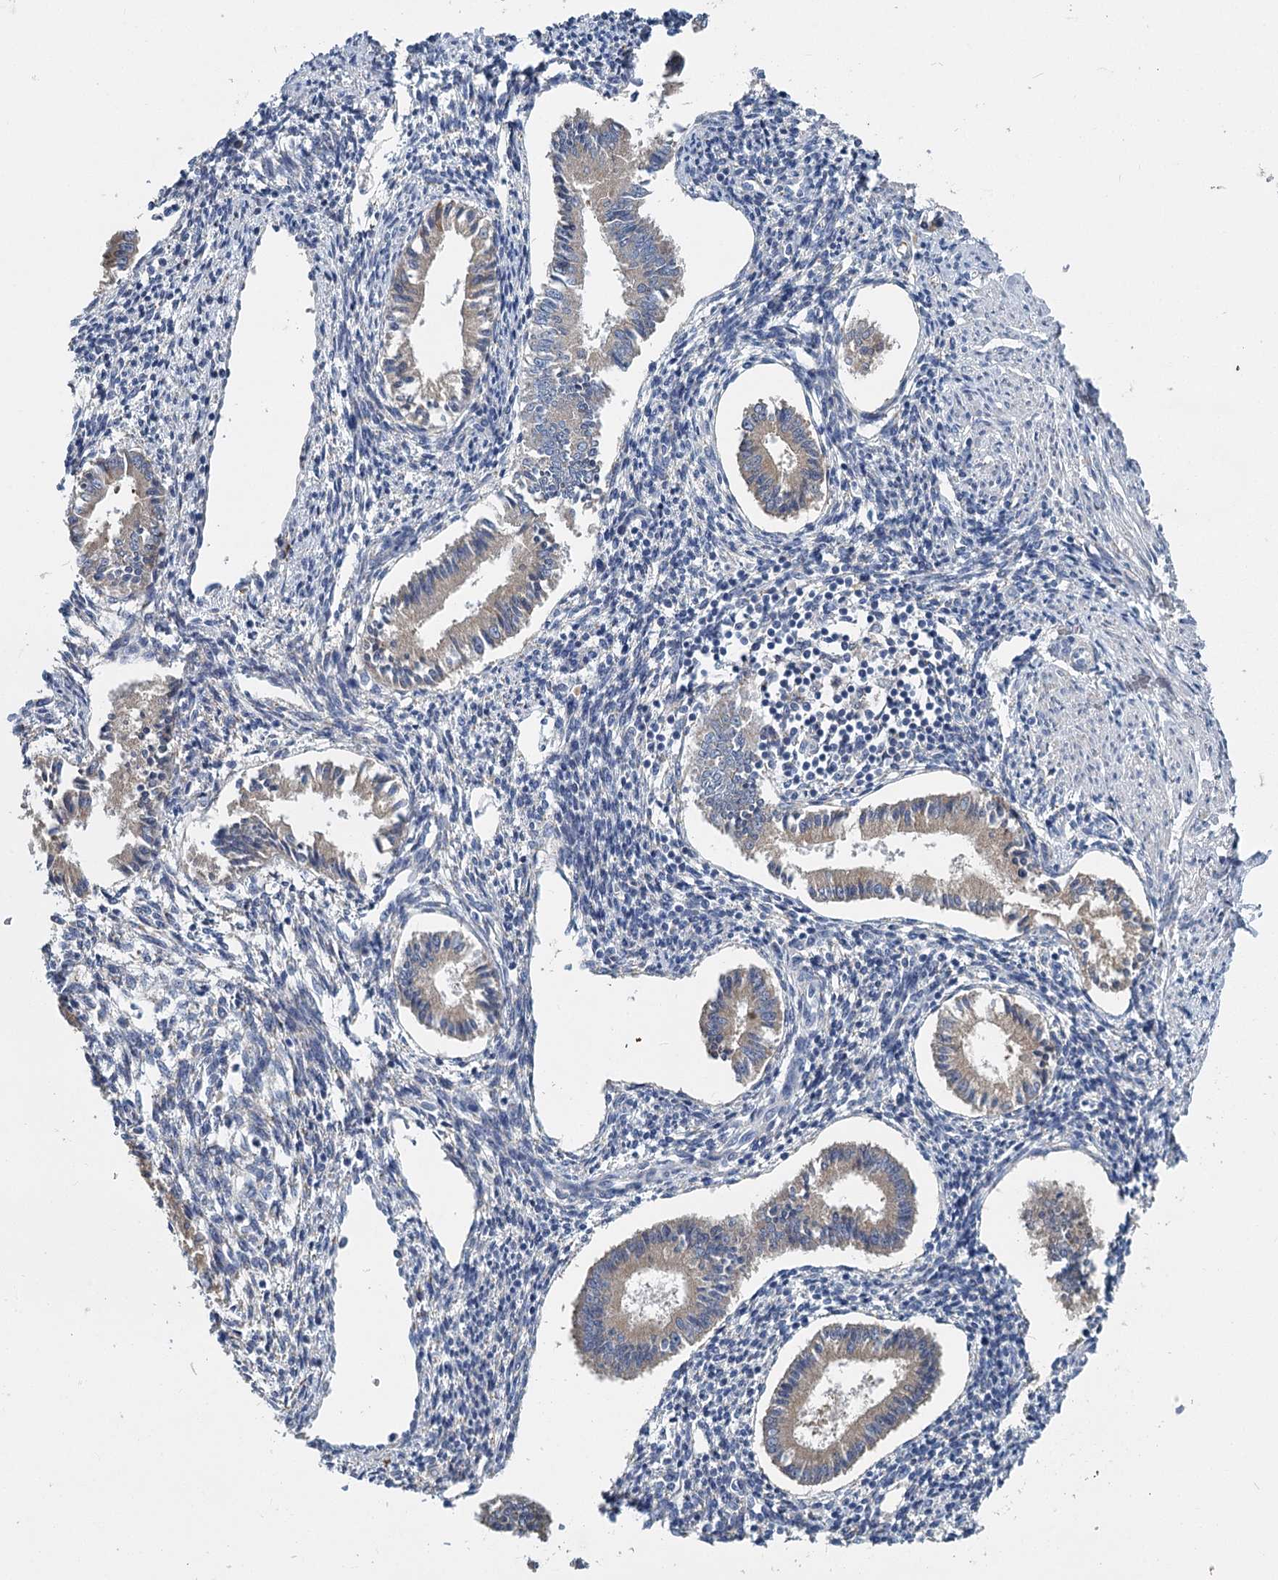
{"staining": {"intensity": "negative", "quantity": "none", "location": "none"}, "tissue": "endometrium", "cell_type": "Cells in endometrial stroma", "image_type": "normal", "snomed": [{"axis": "morphology", "description": "Normal tissue, NOS"}, {"axis": "topography", "description": "Uterus"}, {"axis": "topography", "description": "Endometrium"}], "caption": "This is a histopathology image of immunohistochemistry (IHC) staining of normal endometrium, which shows no positivity in cells in endometrial stroma. Brightfield microscopy of immunohistochemistry stained with DAB (3,3'-diaminobenzidine) (brown) and hematoxylin (blue), captured at high magnification.", "gene": "ANKRD16", "patient": {"sex": "female", "age": 48}}